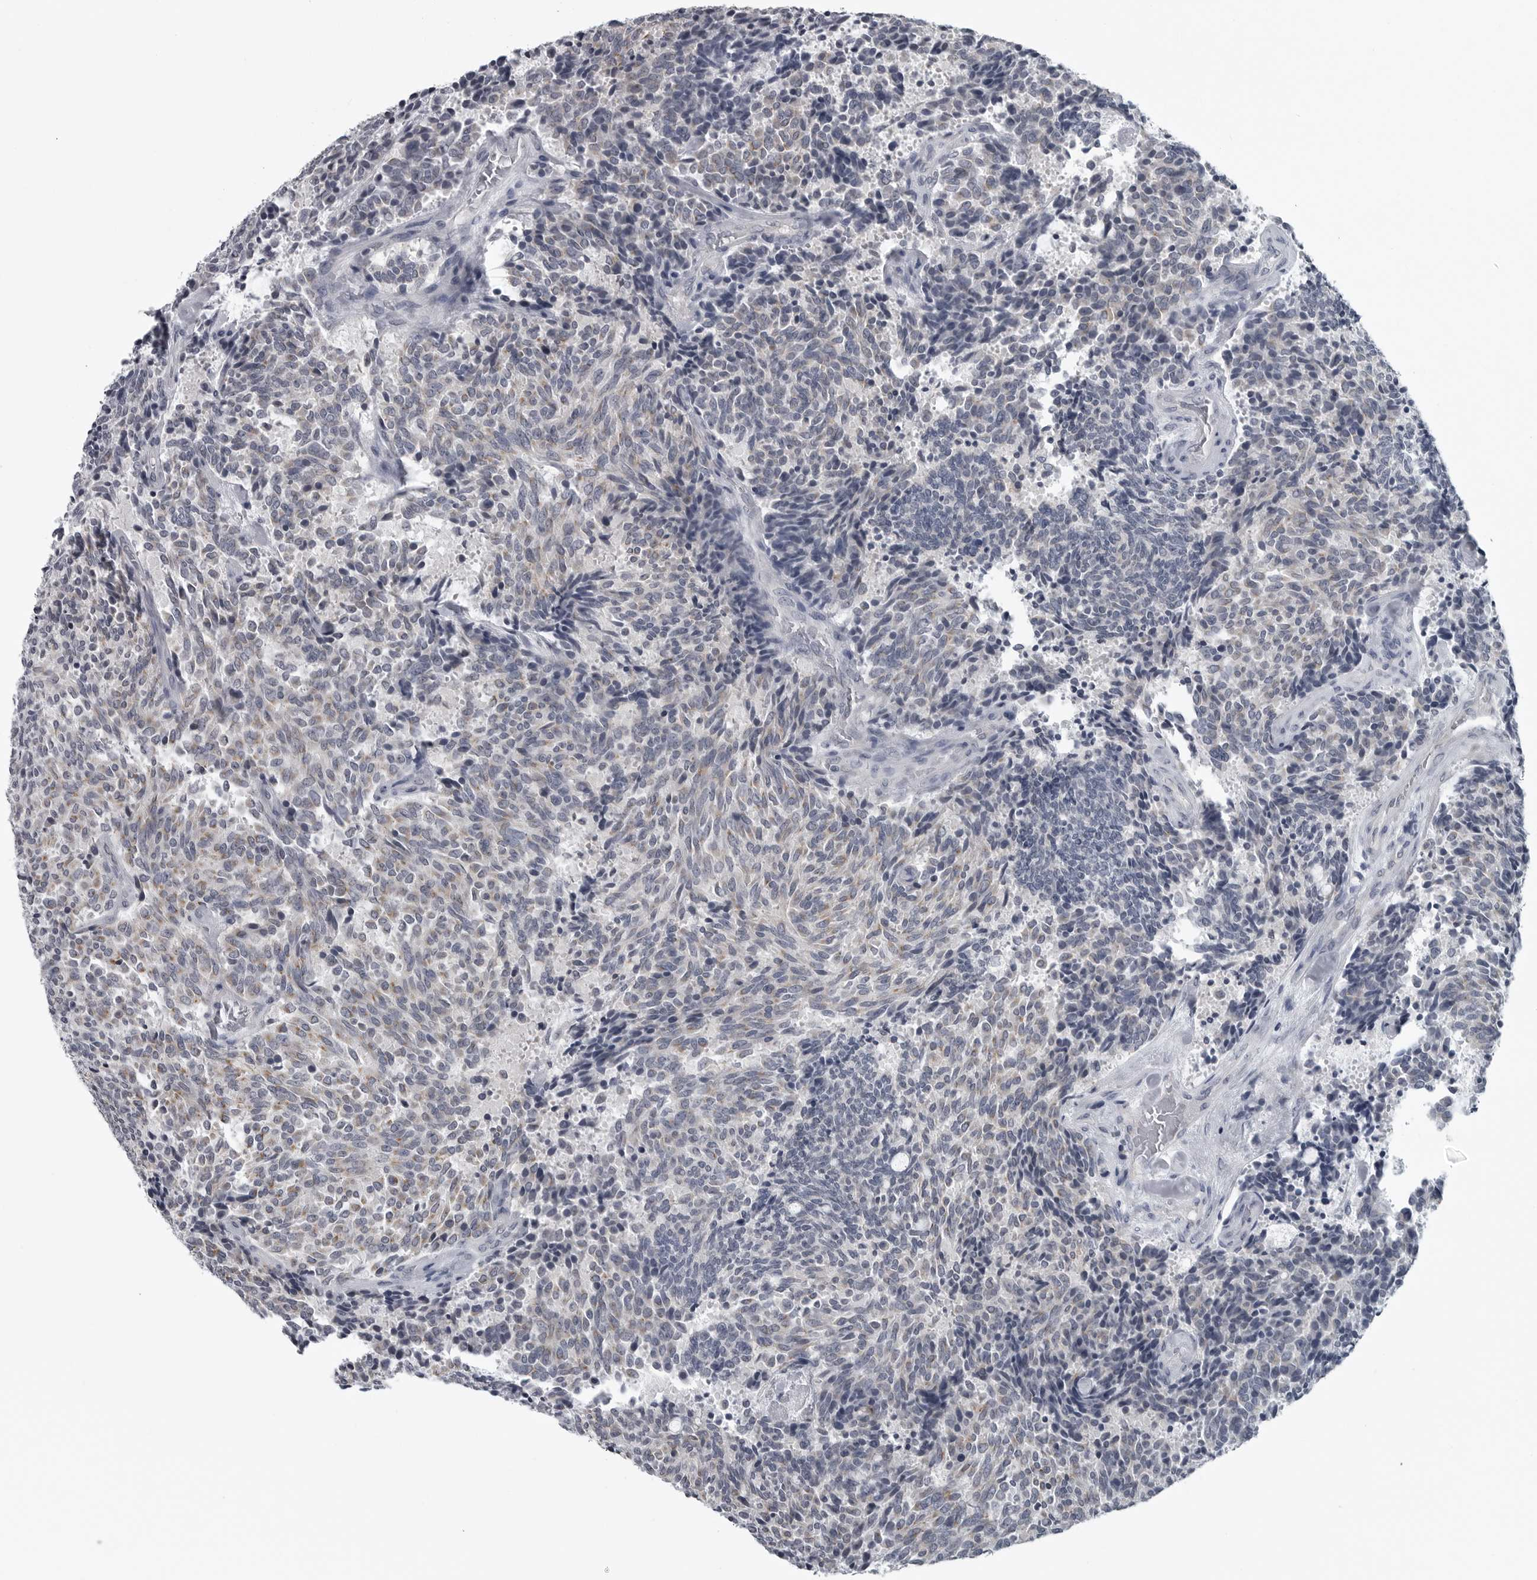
{"staining": {"intensity": "weak", "quantity": "<25%", "location": "cytoplasmic/membranous"}, "tissue": "carcinoid", "cell_type": "Tumor cells", "image_type": "cancer", "snomed": [{"axis": "morphology", "description": "Carcinoid, malignant, NOS"}, {"axis": "topography", "description": "Pancreas"}], "caption": "This is an immunohistochemistry image of human malignant carcinoid. There is no positivity in tumor cells.", "gene": "MYOC", "patient": {"sex": "female", "age": 54}}